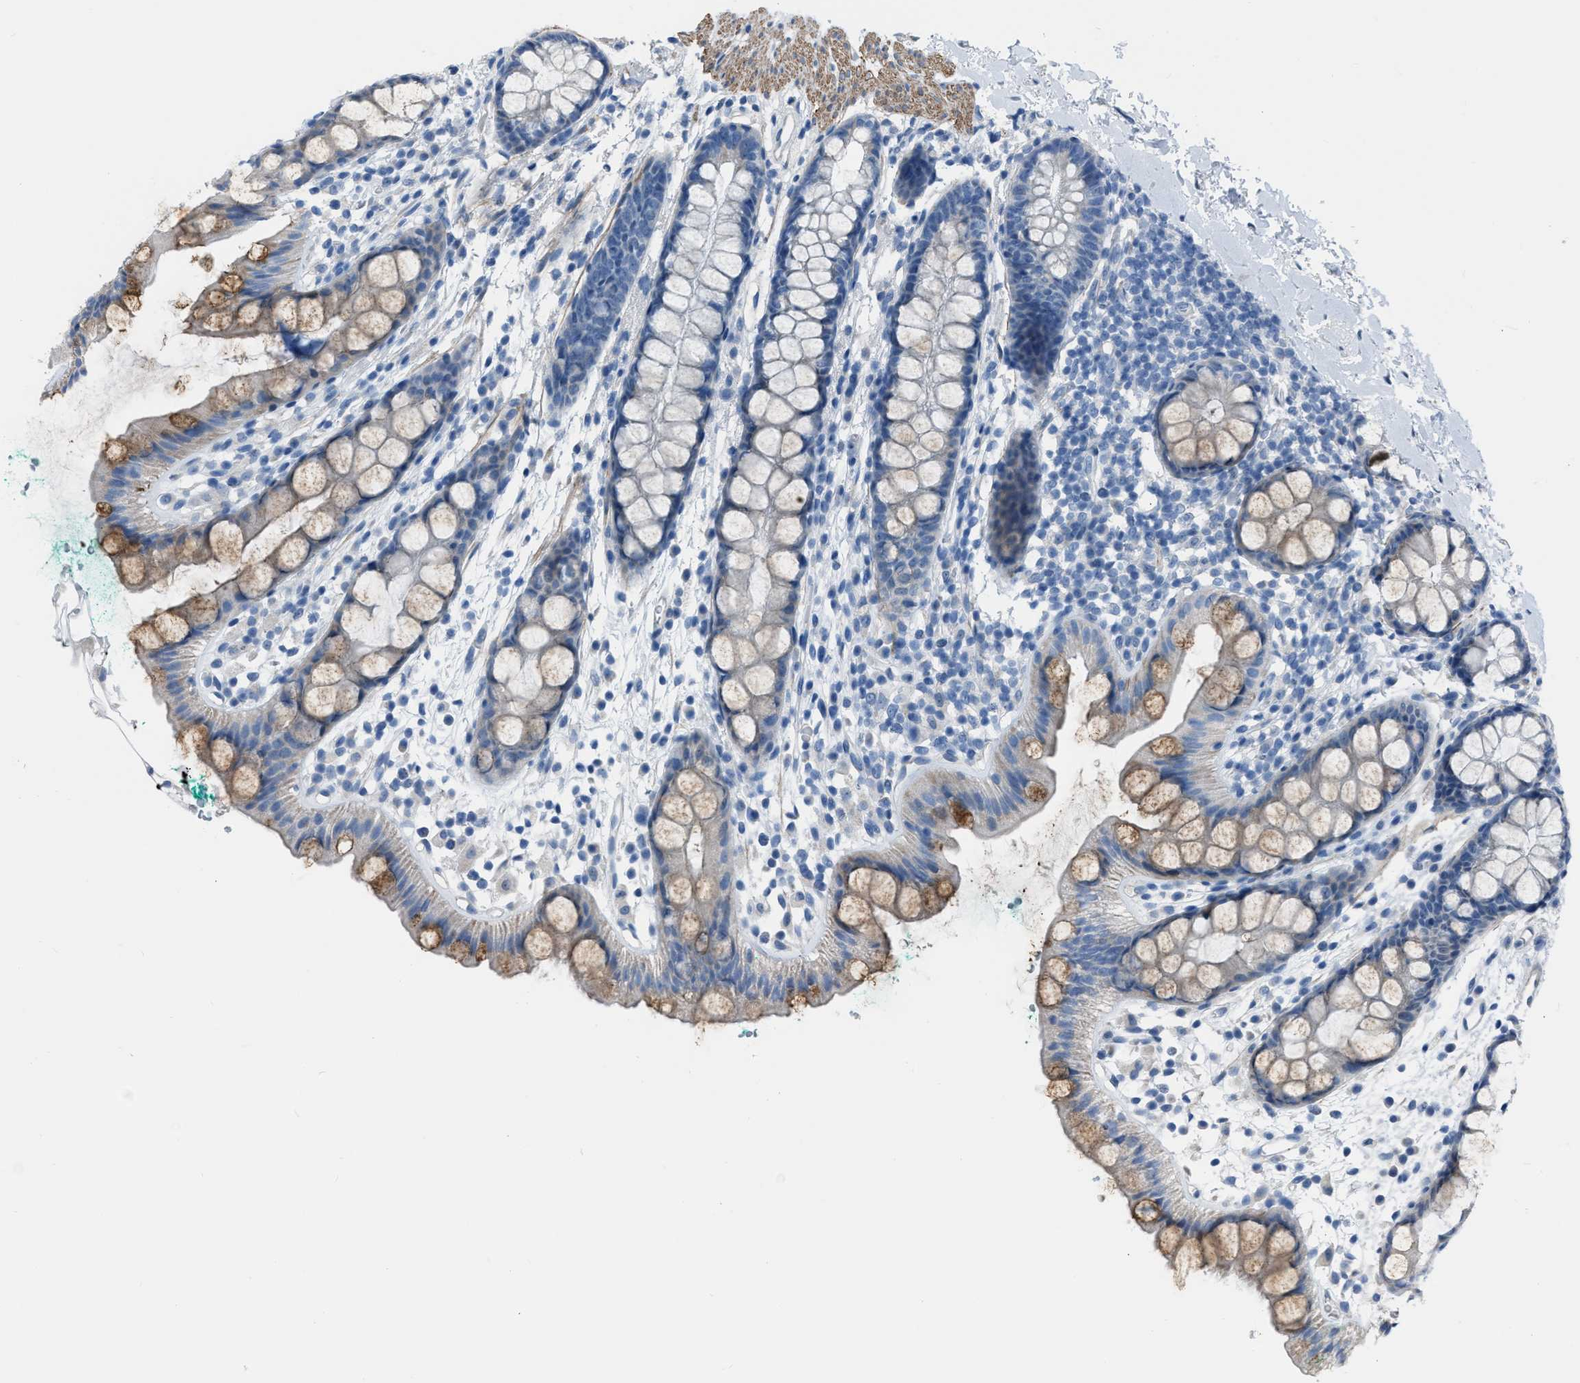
{"staining": {"intensity": "moderate", "quantity": "<25%", "location": "cytoplasmic/membranous"}, "tissue": "rectum", "cell_type": "Glandular cells", "image_type": "normal", "snomed": [{"axis": "morphology", "description": "Normal tissue, NOS"}, {"axis": "topography", "description": "Rectum"}], "caption": "An immunohistochemistry (IHC) photomicrograph of normal tissue is shown. Protein staining in brown shows moderate cytoplasmic/membranous positivity in rectum within glandular cells.", "gene": "SPATC1L", "patient": {"sex": "female", "age": 65}}